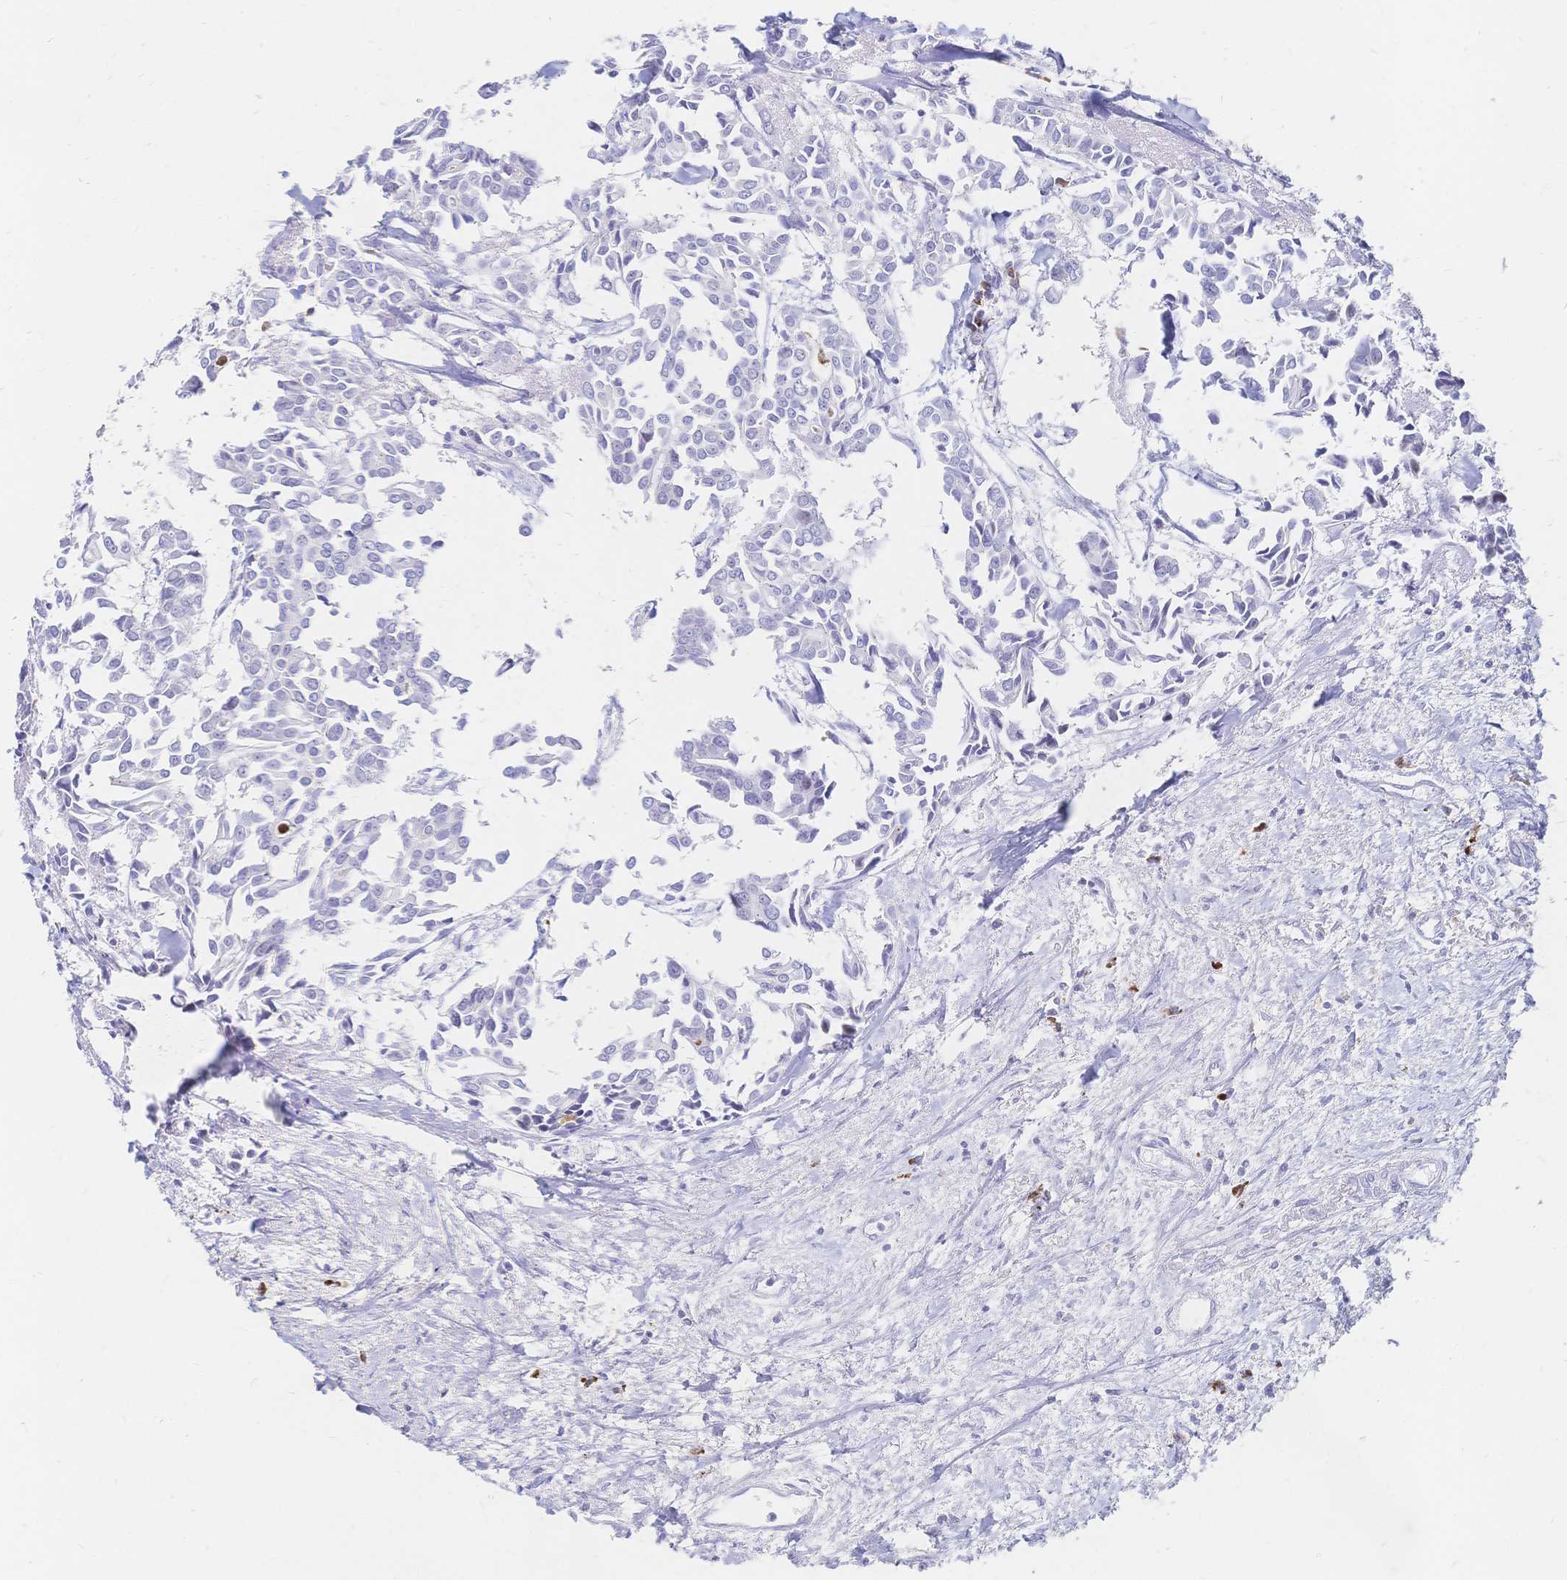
{"staining": {"intensity": "negative", "quantity": "none", "location": "none"}, "tissue": "breast cancer", "cell_type": "Tumor cells", "image_type": "cancer", "snomed": [{"axis": "morphology", "description": "Duct carcinoma"}, {"axis": "topography", "description": "Breast"}], "caption": "This image is of intraductal carcinoma (breast) stained with immunohistochemistry to label a protein in brown with the nuclei are counter-stained blue. There is no positivity in tumor cells.", "gene": "PSORS1C2", "patient": {"sex": "female", "age": 54}}